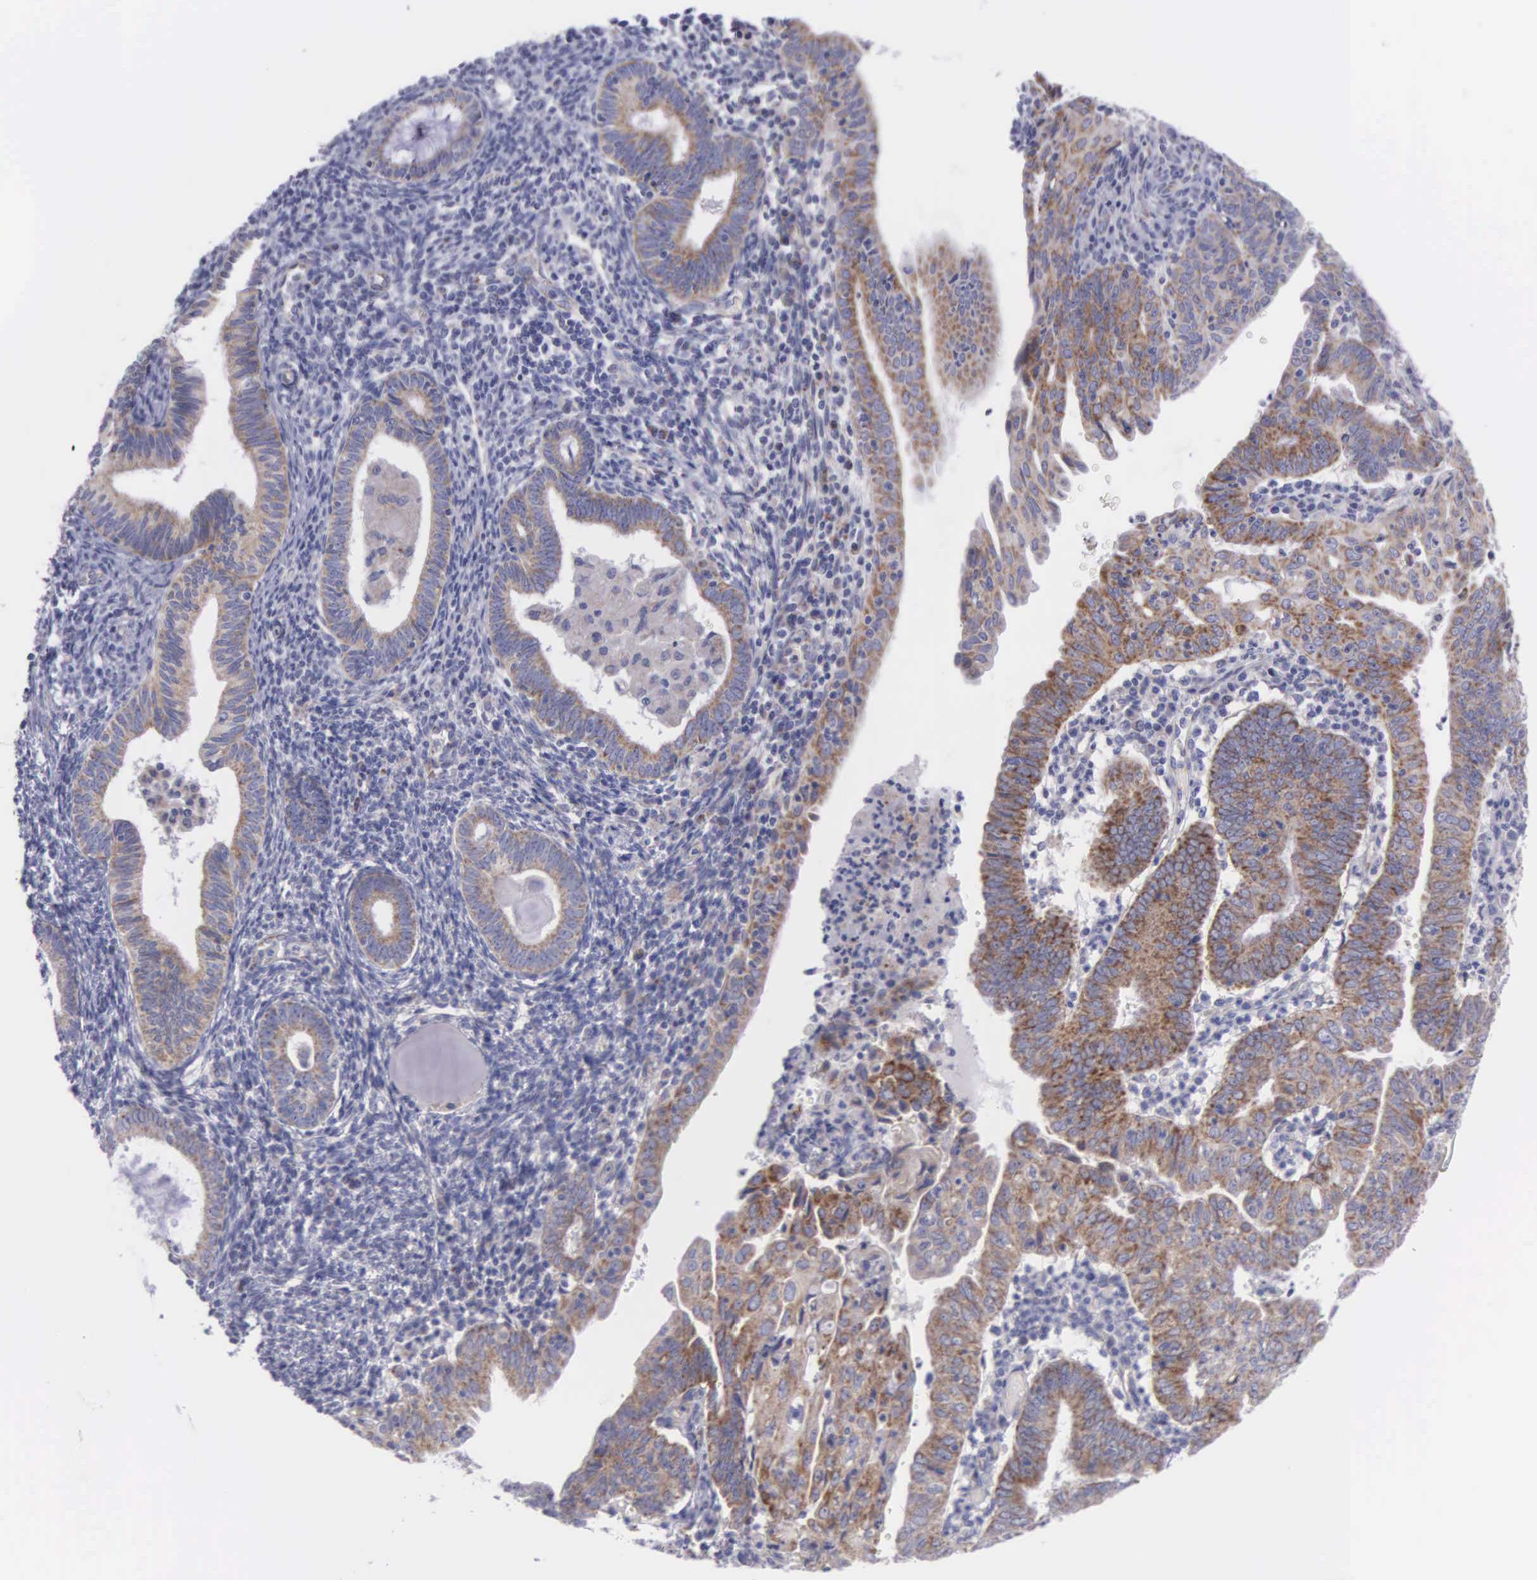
{"staining": {"intensity": "moderate", "quantity": ">75%", "location": "cytoplasmic/membranous"}, "tissue": "endometrial cancer", "cell_type": "Tumor cells", "image_type": "cancer", "snomed": [{"axis": "morphology", "description": "Adenocarcinoma, NOS"}, {"axis": "topography", "description": "Endometrium"}], "caption": "Protein staining of adenocarcinoma (endometrial) tissue exhibits moderate cytoplasmic/membranous staining in about >75% of tumor cells.", "gene": "SYNJ2BP", "patient": {"sex": "female", "age": 60}}